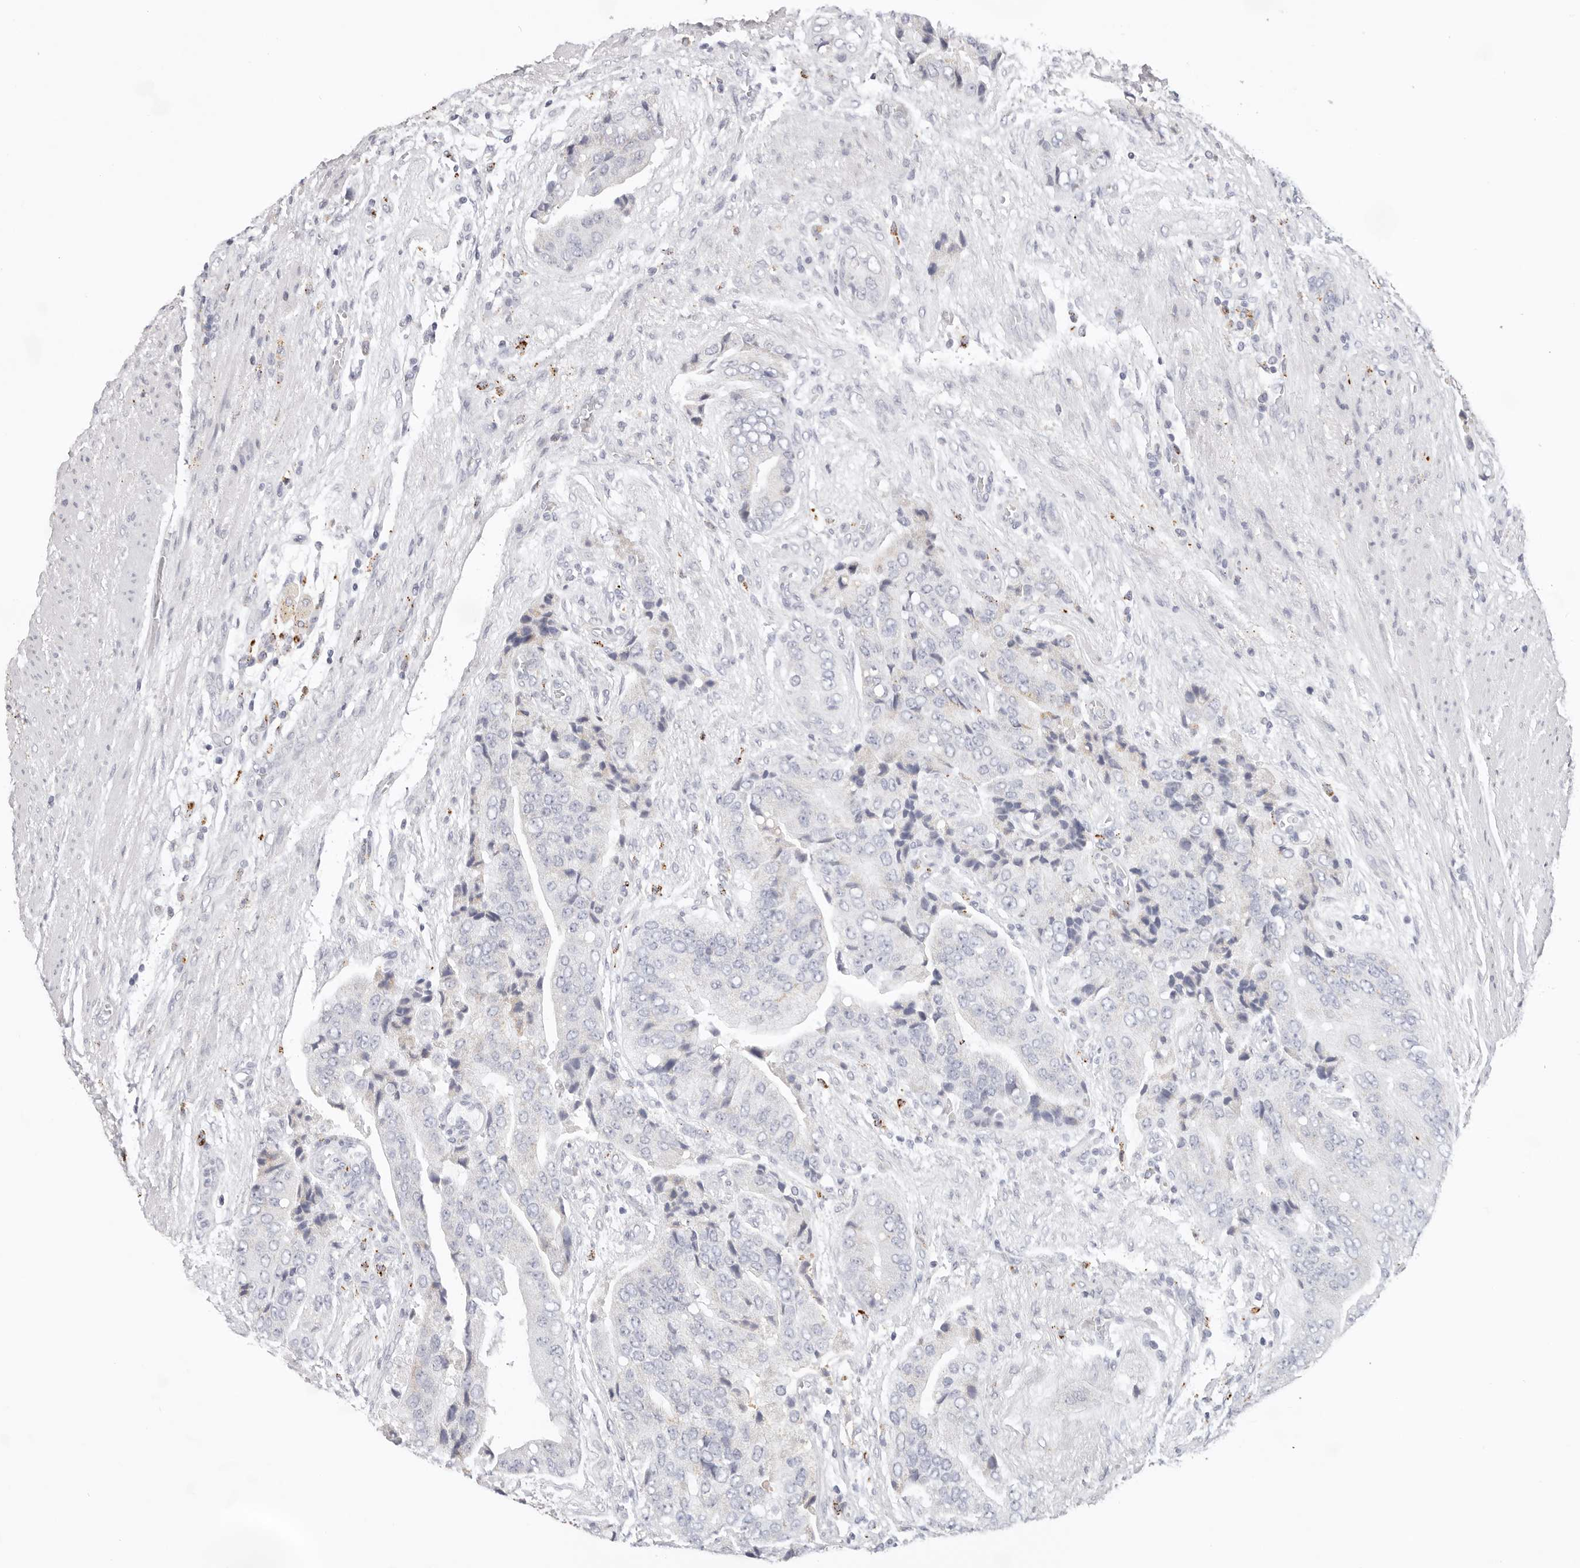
{"staining": {"intensity": "negative", "quantity": "none", "location": "none"}, "tissue": "prostate cancer", "cell_type": "Tumor cells", "image_type": "cancer", "snomed": [{"axis": "morphology", "description": "Adenocarcinoma, High grade"}, {"axis": "topography", "description": "Prostate"}], "caption": "Protein analysis of adenocarcinoma (high-grade) (prostate) exhibits no significant expression in tumor cells. The staining is performed using DAB (3,3'-diaminobenzidine) brown chromogen with nuclei counter-stained in using hematoxylin.", "gene": "STKLD1", "patient": {"sex": "male", "age": 70}}